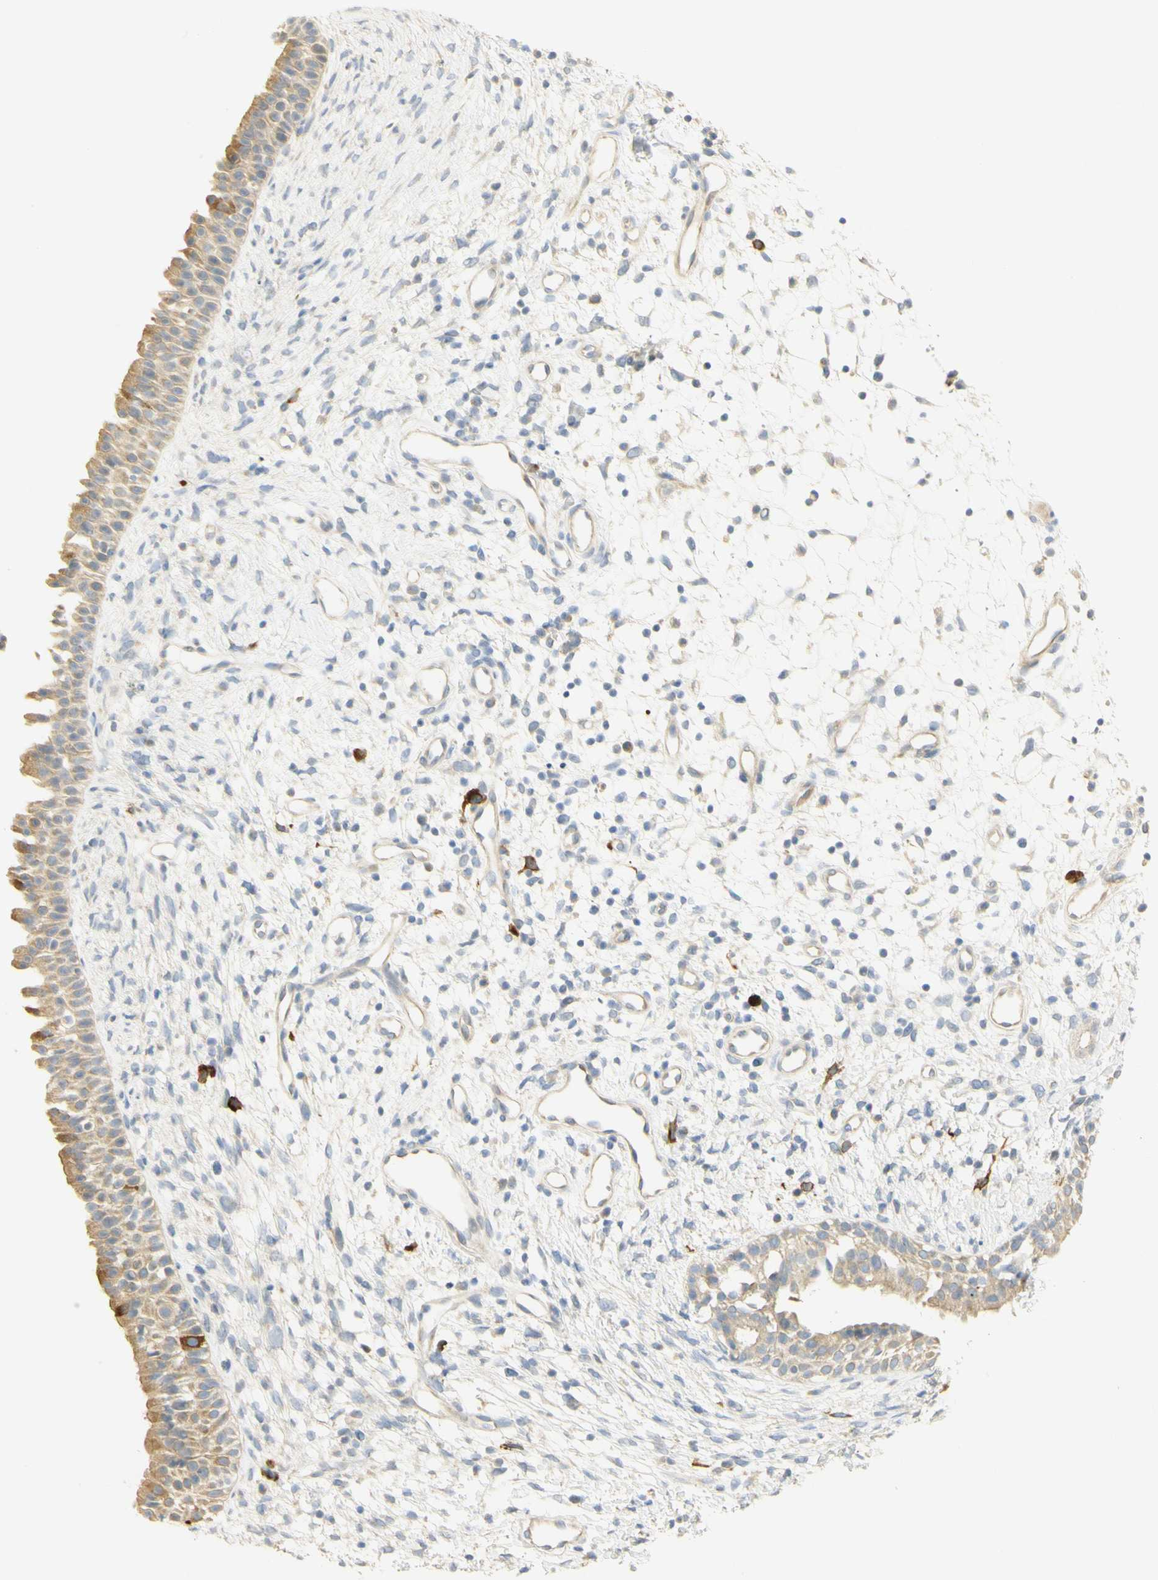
{"staining": {"intensity": "moderate", "quantity": ">75%", "location": "cytoplasmic/membranous"}, "tissue": "nasopharynx", "cell_type": "Respiratory epithelial cells", "image_type": "normal", "snomed": [{"axis": "morphology", "description": "Normal tissue, NOS"}, {"axis": "topography", "description": "Nasopharynx"}], "caption": "A medium amount of moderate cytoplasmic/membranous expression is present in about >75% of respiratory epithelial cells in benign nasopharynx. (DAB (3,3'-diaminobenzidine) IHC with brightfield microscopy, high magnification).", "gene": "KIF11", "patient": {"sex": "male", "age": 22}}